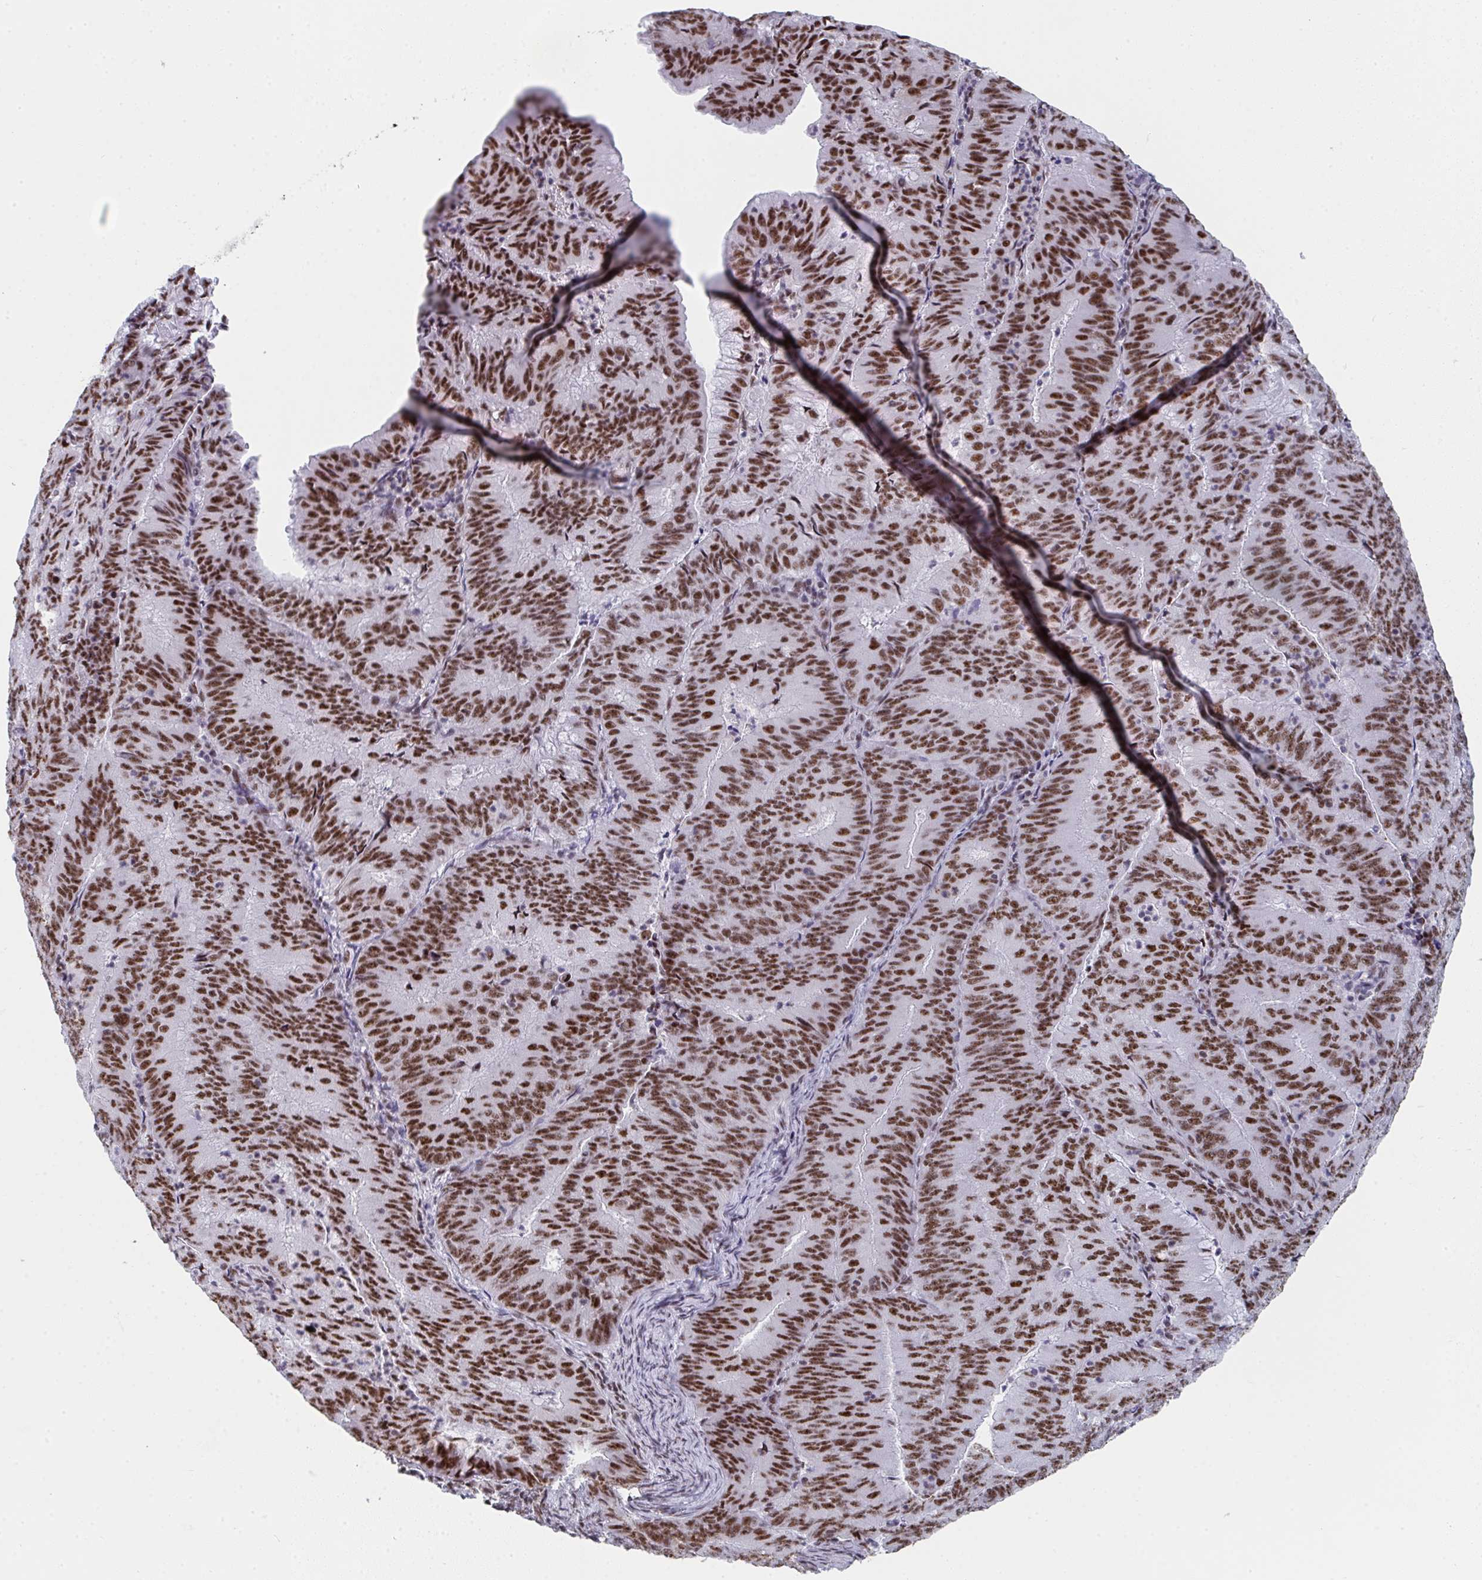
{"staining": {"intensity": "strong", "quantity": ">75%", "location": "nuclear"}, "tissue": "endometrial cancer", "cell_type": "Tumor cells", "image_type": "cancer", "snomed": [{"axis": "morphology", "description": "Adenocarcinoma, NOS"}, {"axis": "topography", "description": "Endometrium"}], "caption": "The photomicrograph reveals a brown stain indicating the presence of a protein in the nuclear of tumor cells in endometrial adenocarcinoma.", "gene": "SNRNP70", "patient": {"sex": "female", "age": 57}}